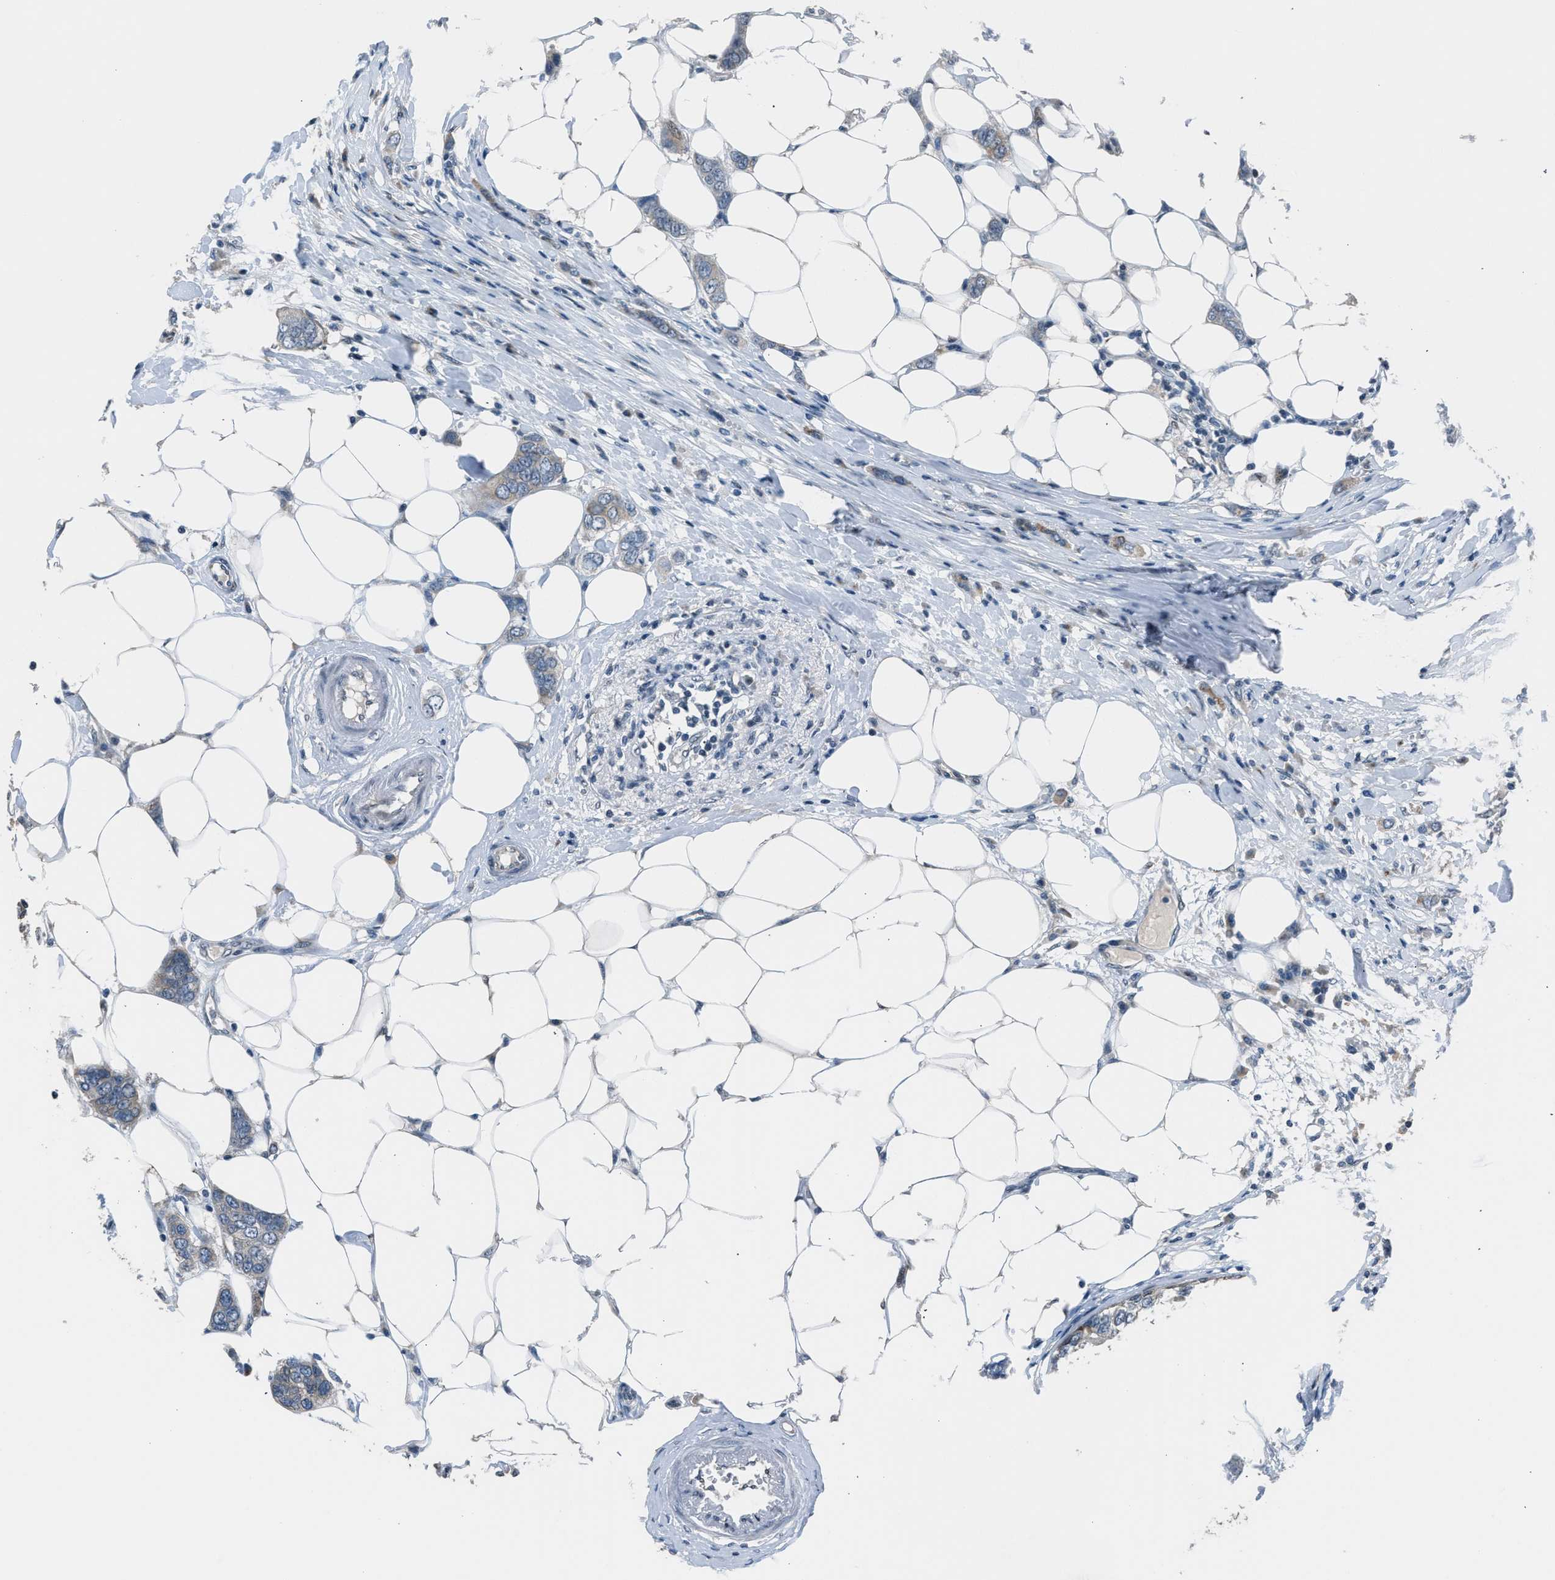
{"staining": {"intensity": "weak", "quantity": "25%-75%", "location": "cytoplasmic/membranous"}, "tissue": "breast cancer", "cell_type": "Tumor cells", "image_type": "cancer", "snomed": [{"axis": "morphology", "description": "Duct carcinoma"}, {"axis": "topography", "description": "Breast"}], "caption": "Protein analysis of breast cancer (intraductal carcinoma) tissue reveals weak cytoplasmic/membranous expression in about 25%-75% of tumor cells. (IHC, brightfield microscopy, high magnification).", "gene": "RNF41", "patient": {"sex": "female", "age": 50}}